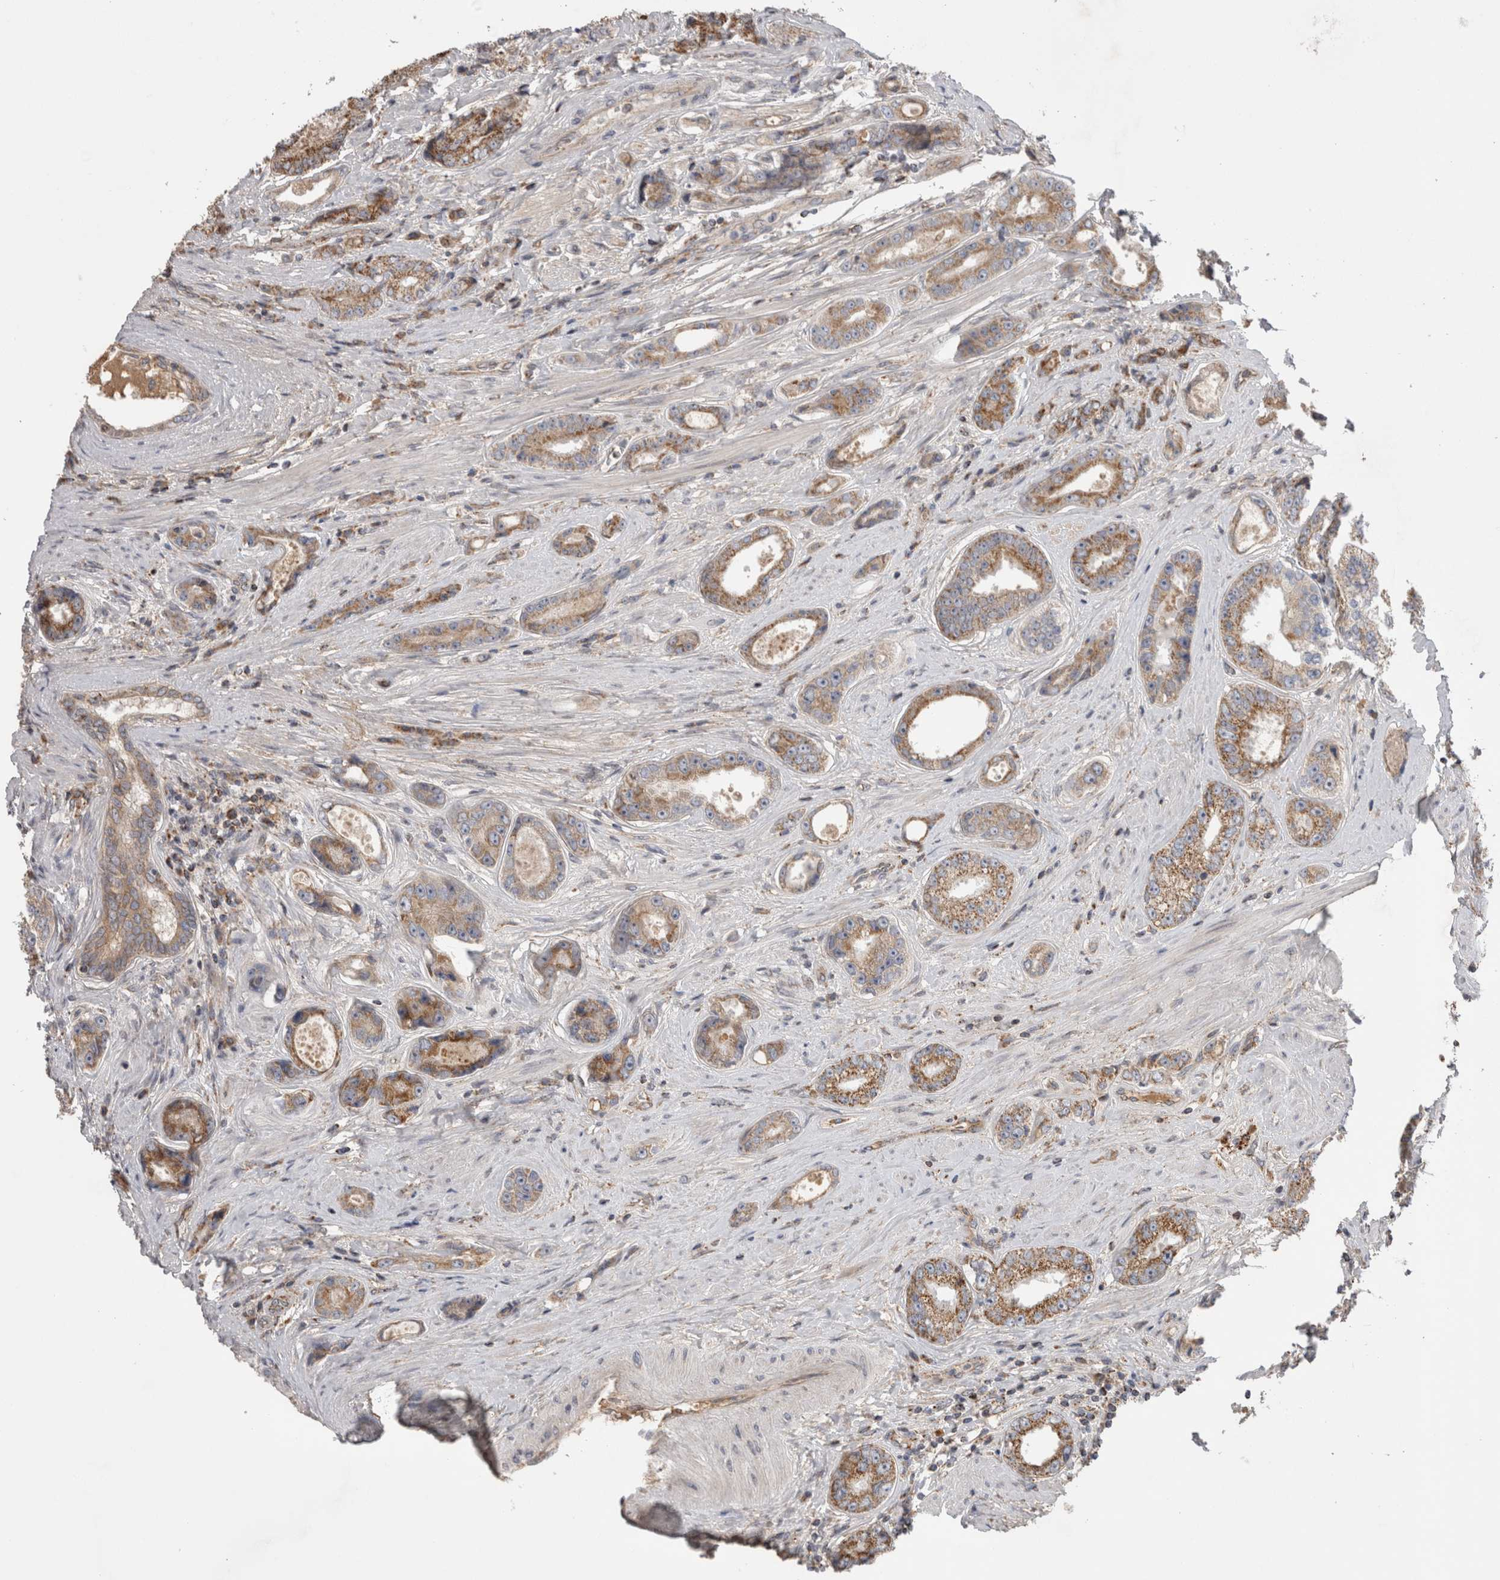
{"staining": {"intensity": "moderate", "quantity": ">75%", "location": "cytoplasmic/membranous"}, "tissue": "prostate cancer", "cell_type": "Tumor cells", "image_type": "cancer", "snomed": [{"axis": "morphology", "description": "Adenocarcinoma, High grade"}, {"axis": "topography", "description": "Prostate"}], "caption": "Prostate cancer (high-grade adenocarcinoma) stained with DAB IHC reveals medium levels of moderate cytoplasmic/membranous staining in about >75% of tumor cells.", "gene": "DARS2", "patient": {"sex": "male", "age": 61}}